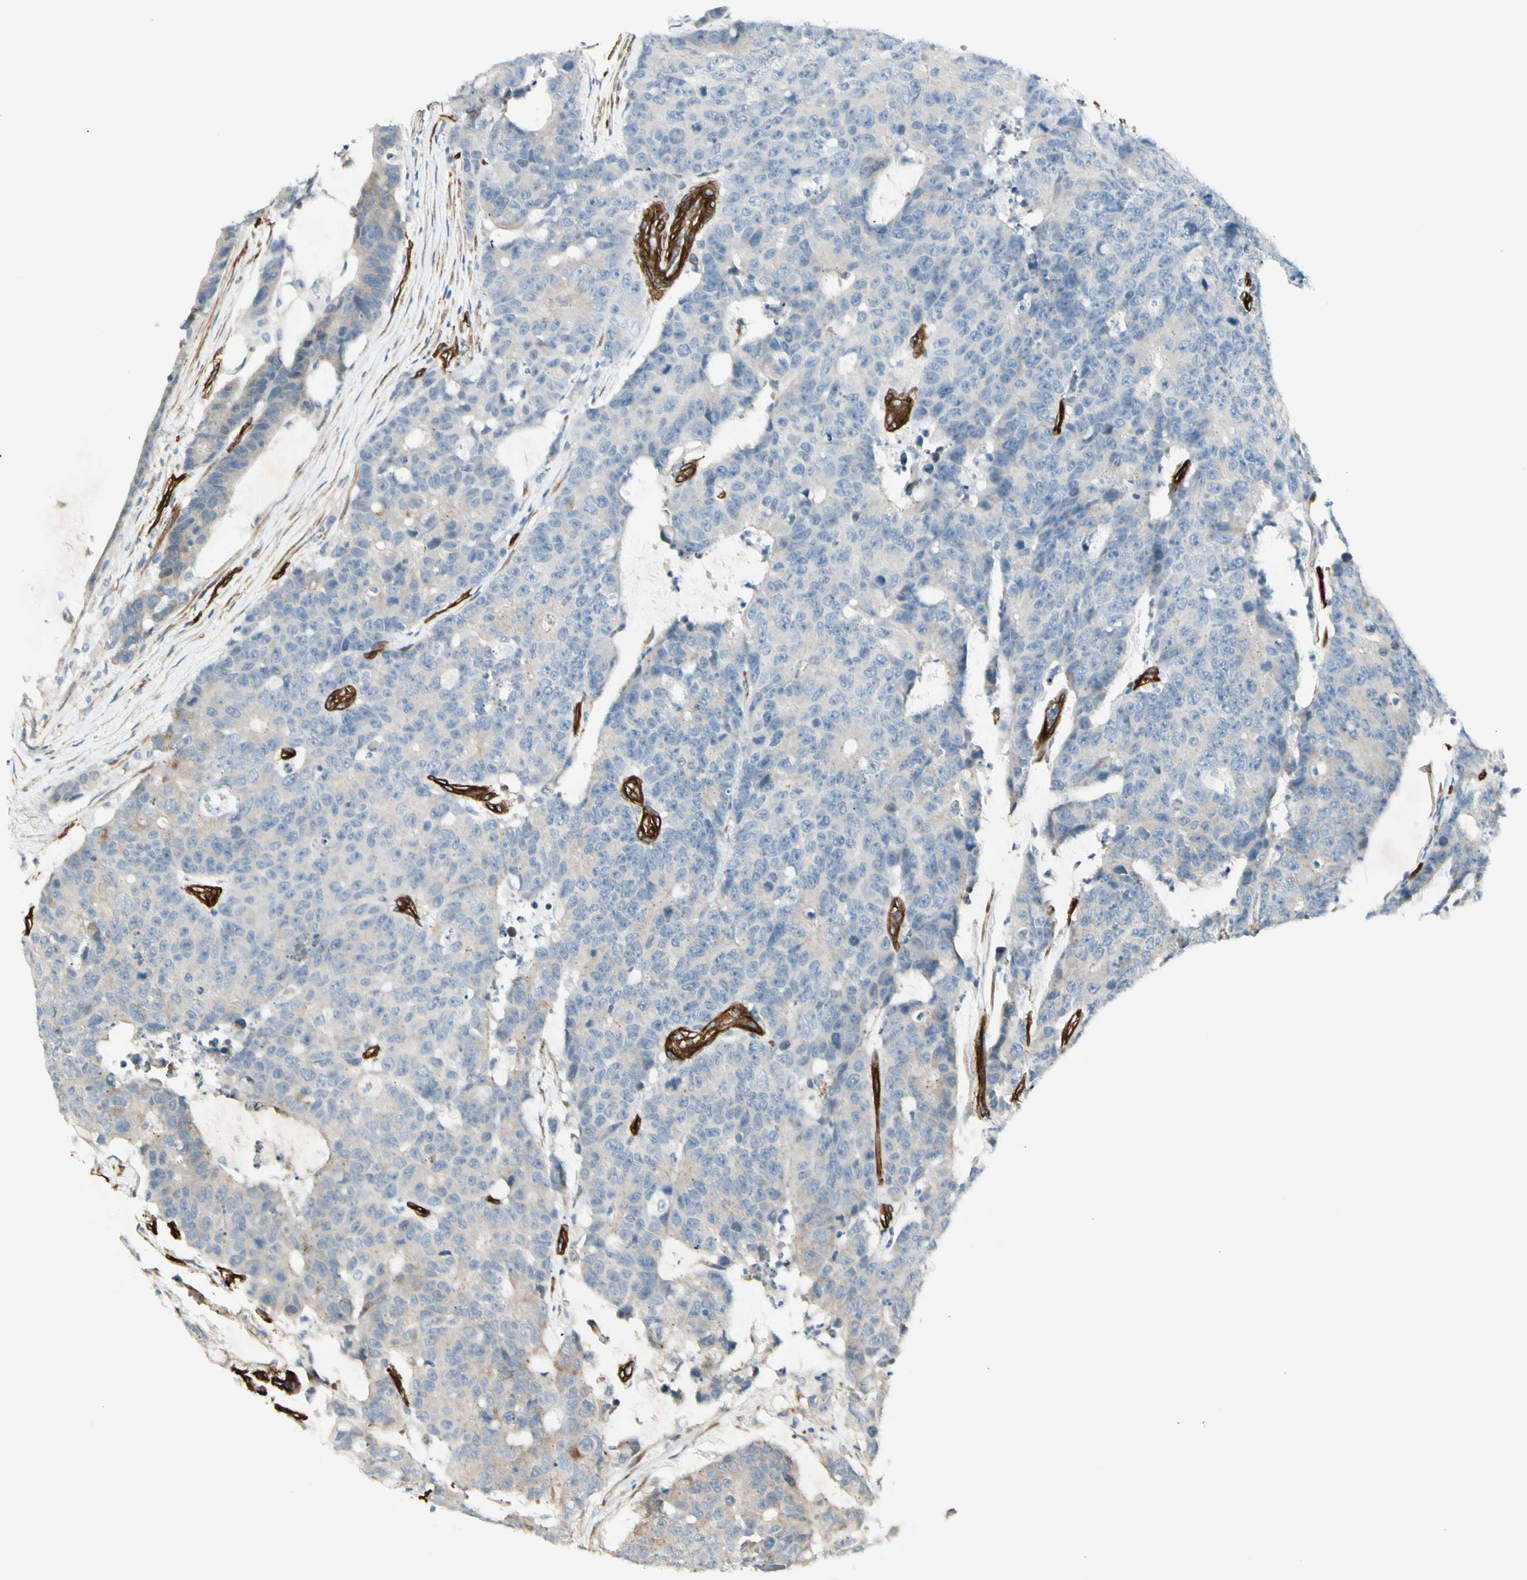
{"staining": {"intensity": "negative", "quantity": "none", "location": "none"}, "tissue": "colorectal cancer", "cell_type": "Tumor cells", "image_type": "cancer", "snomed": [{"axis": "morphology", "description": "Adenocarcinoma, NOS"}, {"axis": "topography", "description": "Colon"}], "caption": "Immunohistochemistry micrograph of neoplastic tissue: human adenocarcinoma (colorectal) stained with DAB reveals no significant protein positivity in tumor cells.", "gene": "MCAM", "patient": {"sex": "female", "age": 86}}